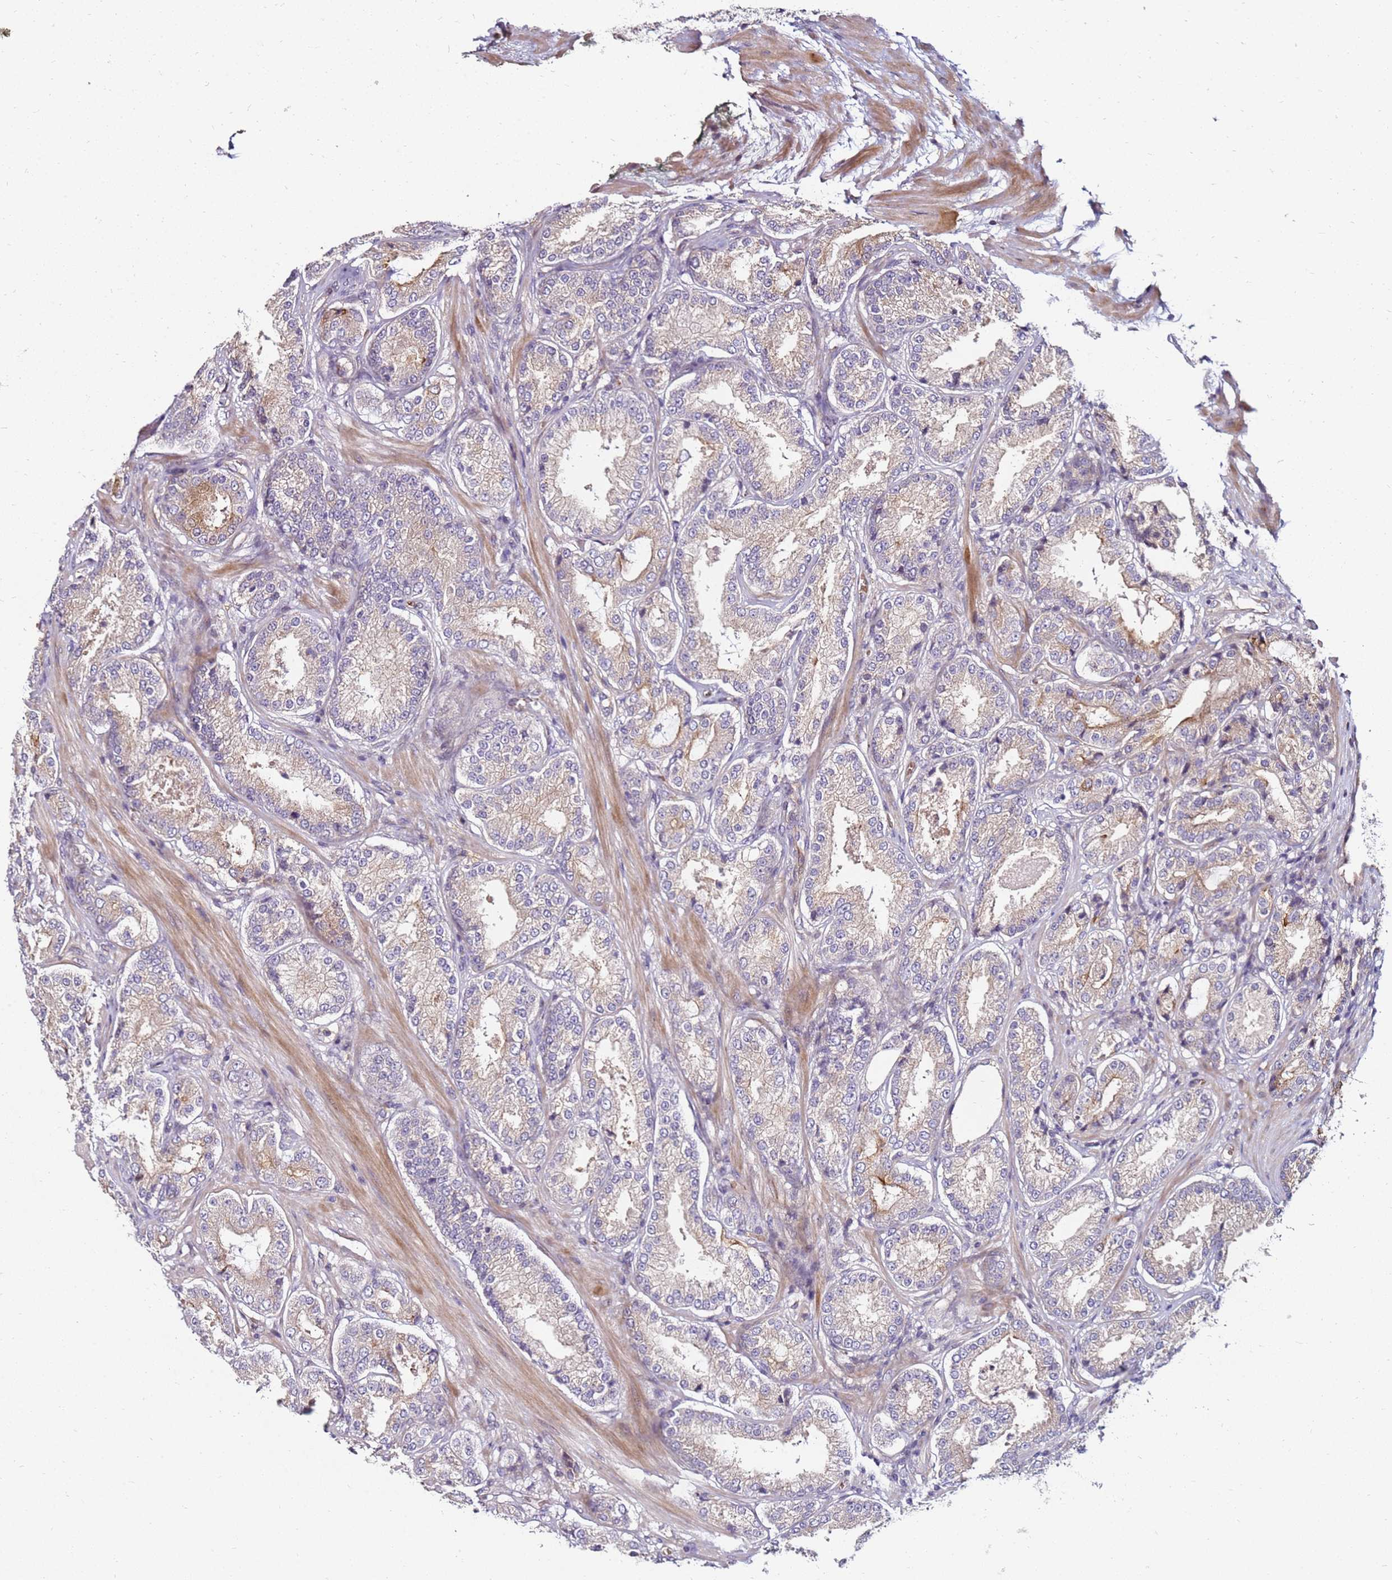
{"staining": {"intensity": "negative", "quantity": "none", "location": "none"}, "tissue": "prostate cancer", "cell_type": "Tumor cells", "image_type": "cancer", "snomed": [{"axis": "morphology", "description": "Adenocarcinoma, Low grade"}, {"axis": "topography", "description": "Prostate"}], "caption": "Immunohistochemistry (IHC) photomicrograph of prostate cancer stained for a protein (brown), which displays no staining in tumor cells.", "gene": "RNF11", "patient": {"sex": "male", "age": 59}}